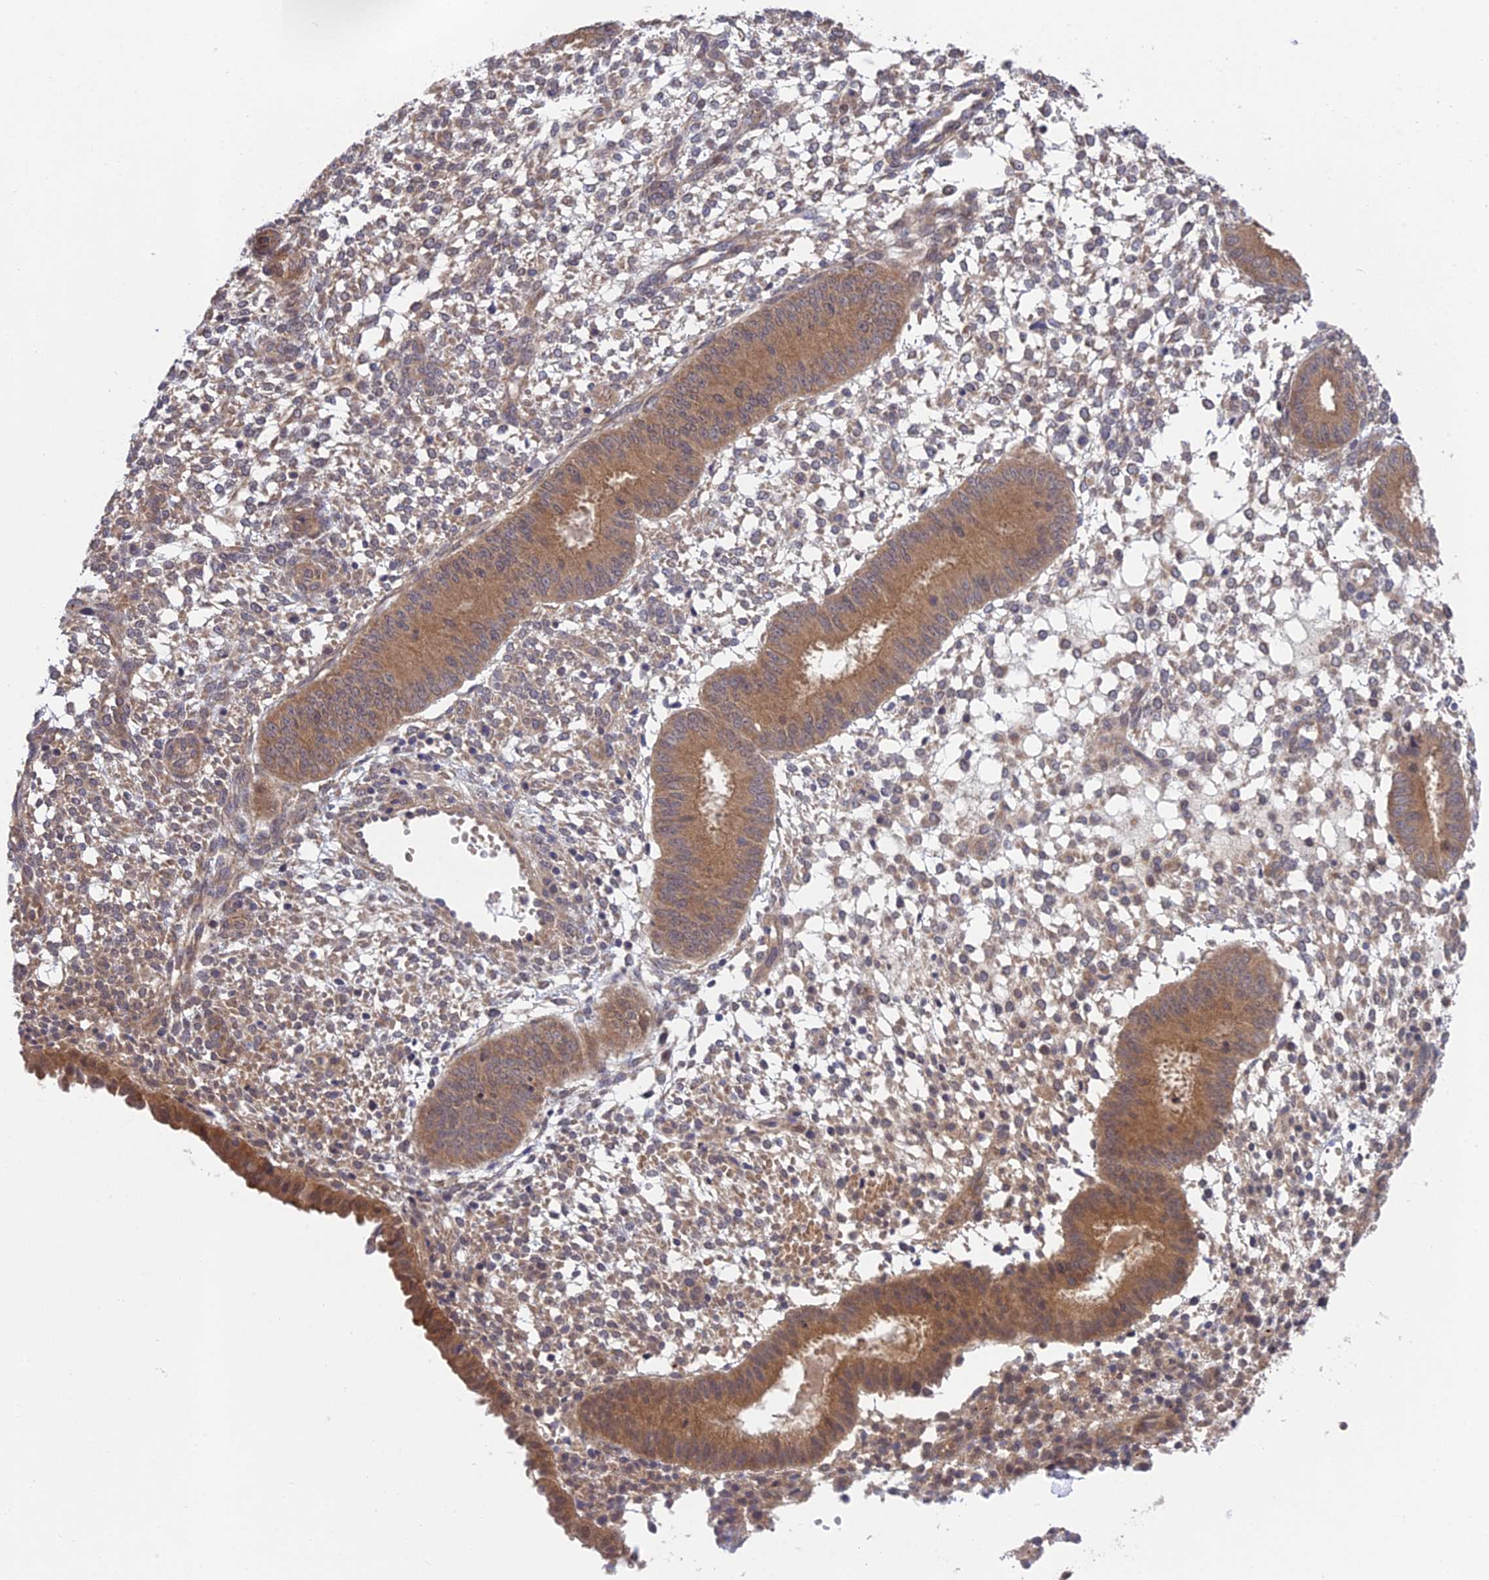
{"staining": {"intensity": "weak", "quantity": "25%-75%", "location": "cytoplasmic/membranous"}, "tissue": "endometrium", "cell_type": "Cells in endometrial stroma", "image_type": "normal", "snomed": [{"axis": "morphology", "description": "Normal tissue, NOS"}, {"axis": "topography", "description": "Endometrium"}], "caption": "Protein staining by immunohistochemistry exhibits weak cytoplasmic/membranous positivity in about 25%-75% of cells in endometrial stroma in normal endometrium. The protein of interest is shown in brown color, while the nuclei are stained blue.", "gene": "UROS", "patient": {"sex": "female", "age": 49}}